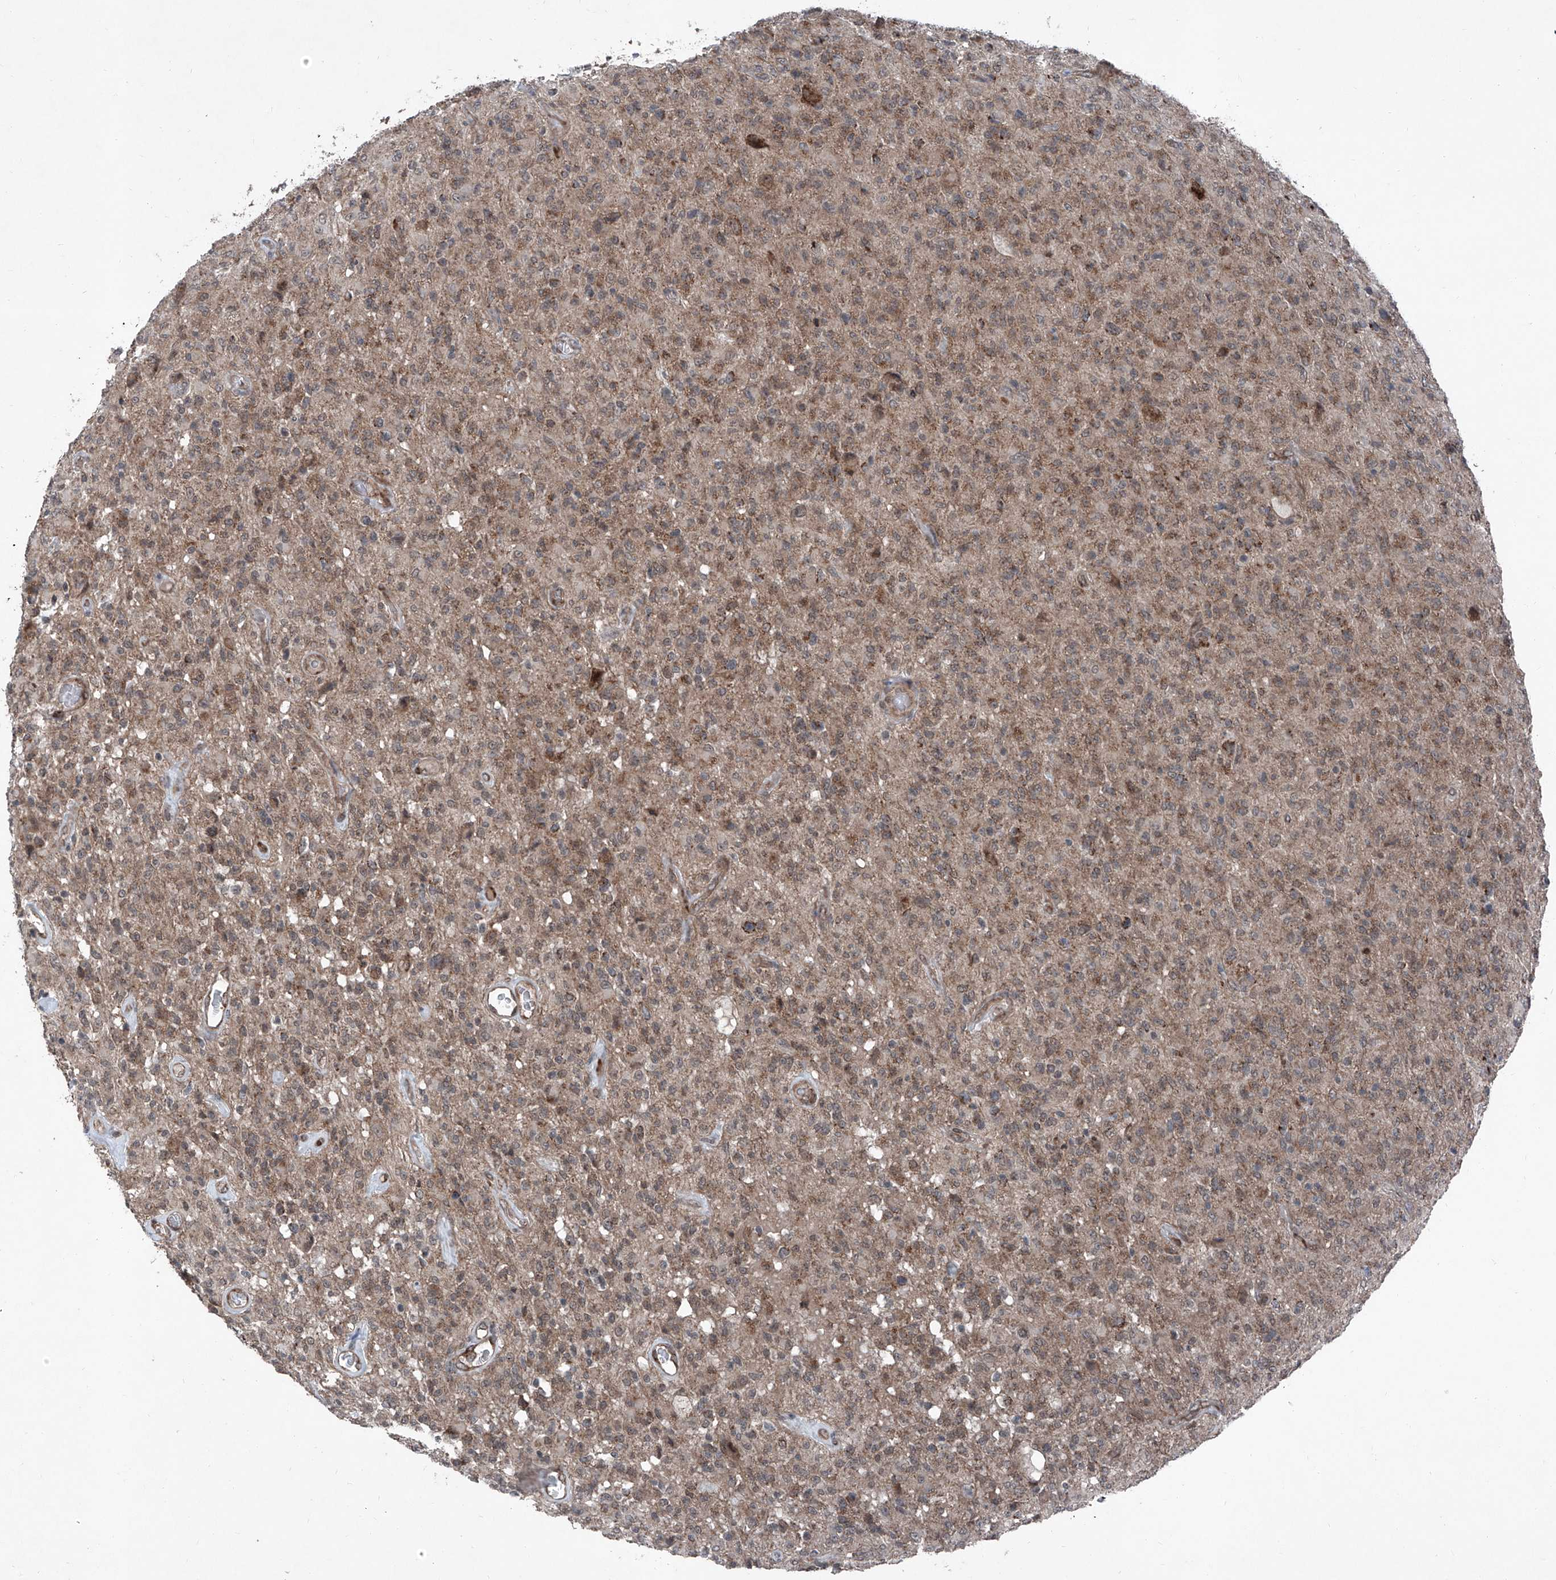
{"staining": {"intensity": "moderate", "quantity": "25%-75%", "location": "cytoplasmic/membranous"}, "tissue": "glioma", "cell_type": "Tumor cells", "image_type": "cancer", "snomed": [{"axis": "morphology", "description": "Glioma, malignant, High grade"}, {"axis": "topography", "description": "Brain"}], "caption": "Malignant high-grade glioma stained with IHC exhibits moderate cytoplasmic/membranous positivity in about 25%-75% of tumor cells. (DAB IHC with brightfield microscopy, high magnification).", "gene": "COA7", "patient": {"sex": "female", "age": 57}}